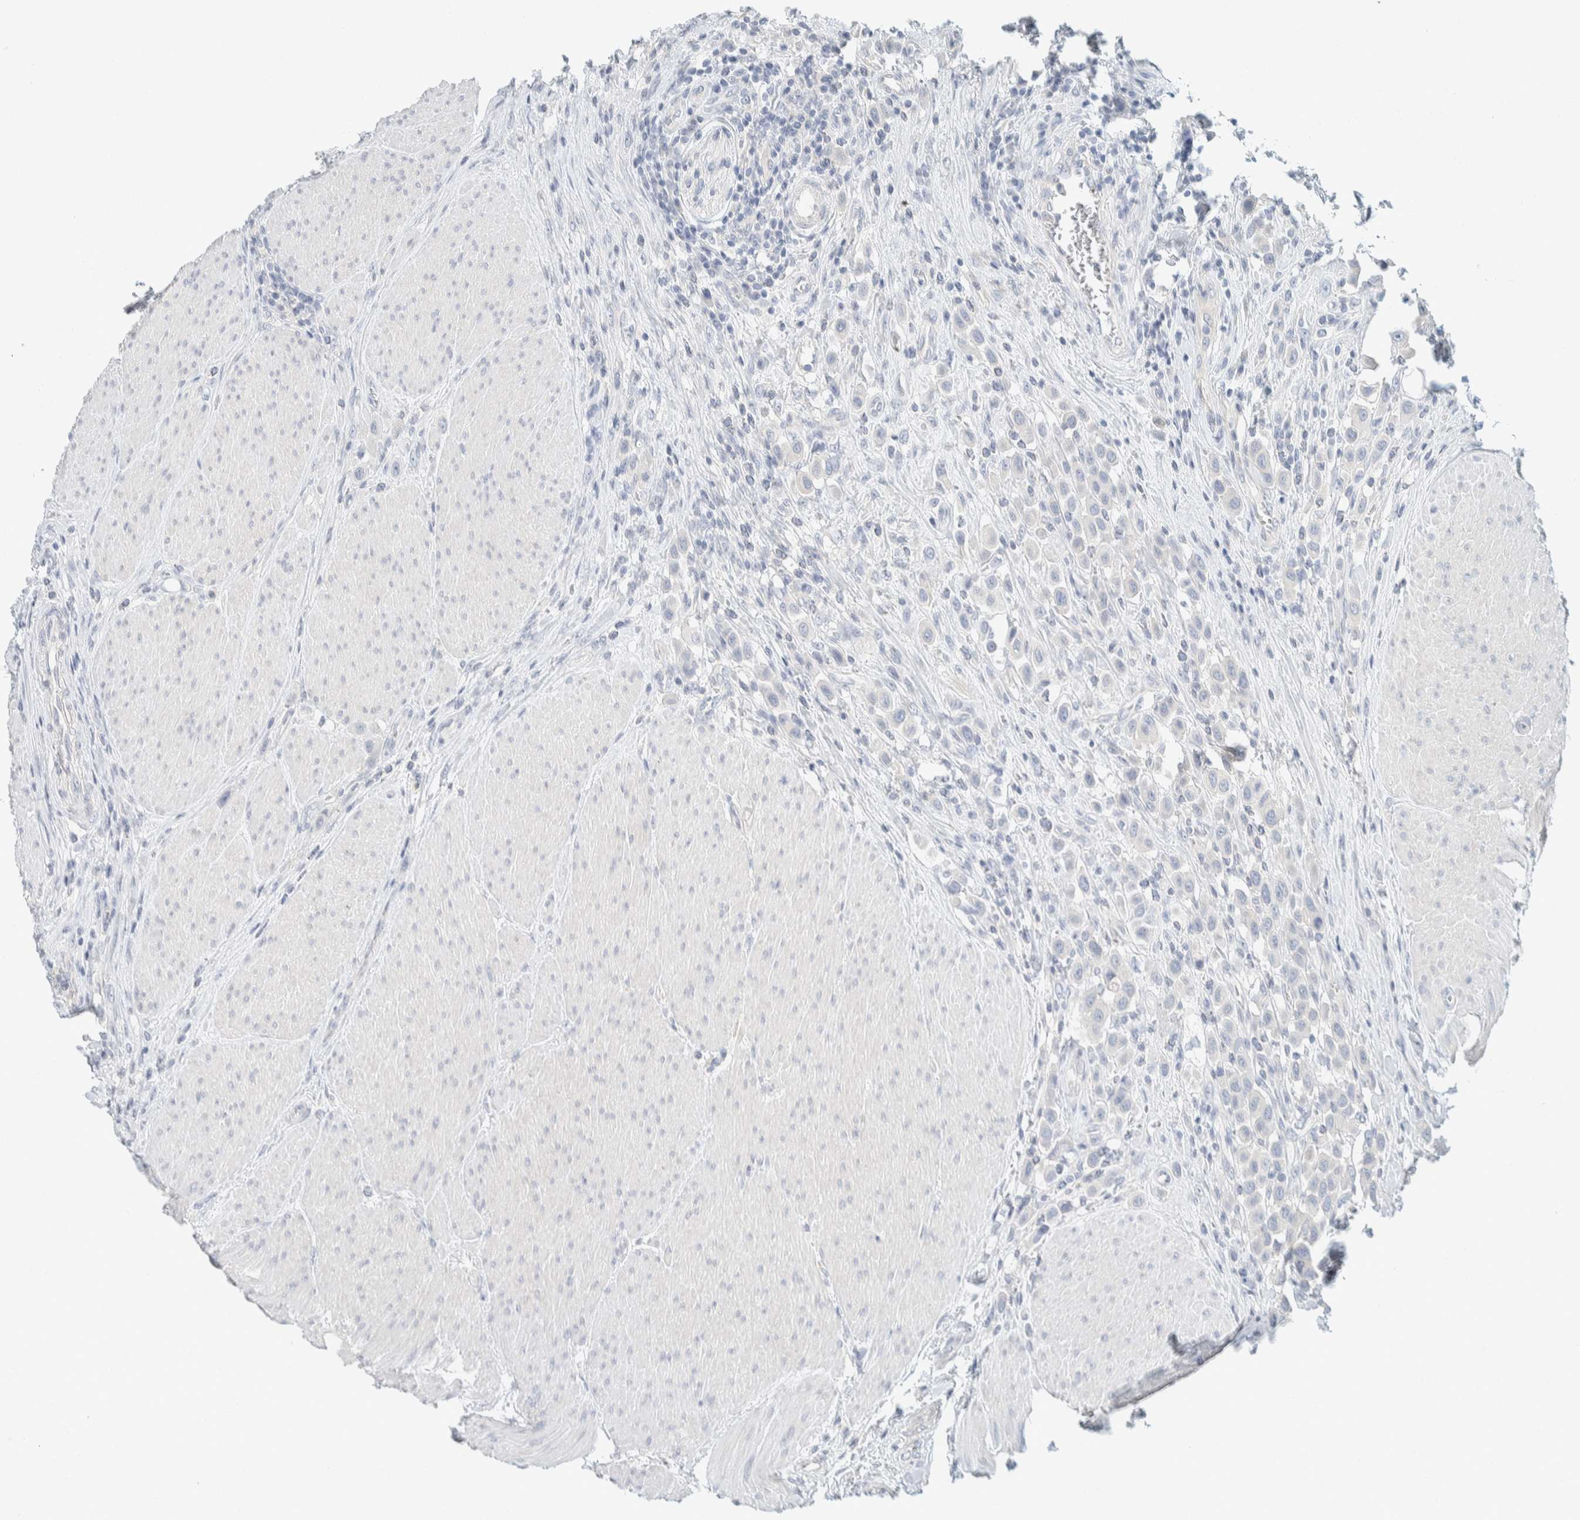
{"staining": {"intensity": "negative", "quantity": "none", "location": "none"}, "tissue": "urothelial cancer", "cell_type": "Tumor cells", "image_type": "cancer", "snomed": [{"axis": "morphology", "description": "Urothelial carcinoma, High grade"}, {"axis": "topography", "description": "Urinary bladder"}], "caption": "IHC of urothelial cancer reveals no expression in tumor cells.", "gene": "ALOX12B", "patient": {"sex": "male", "age": 50}}